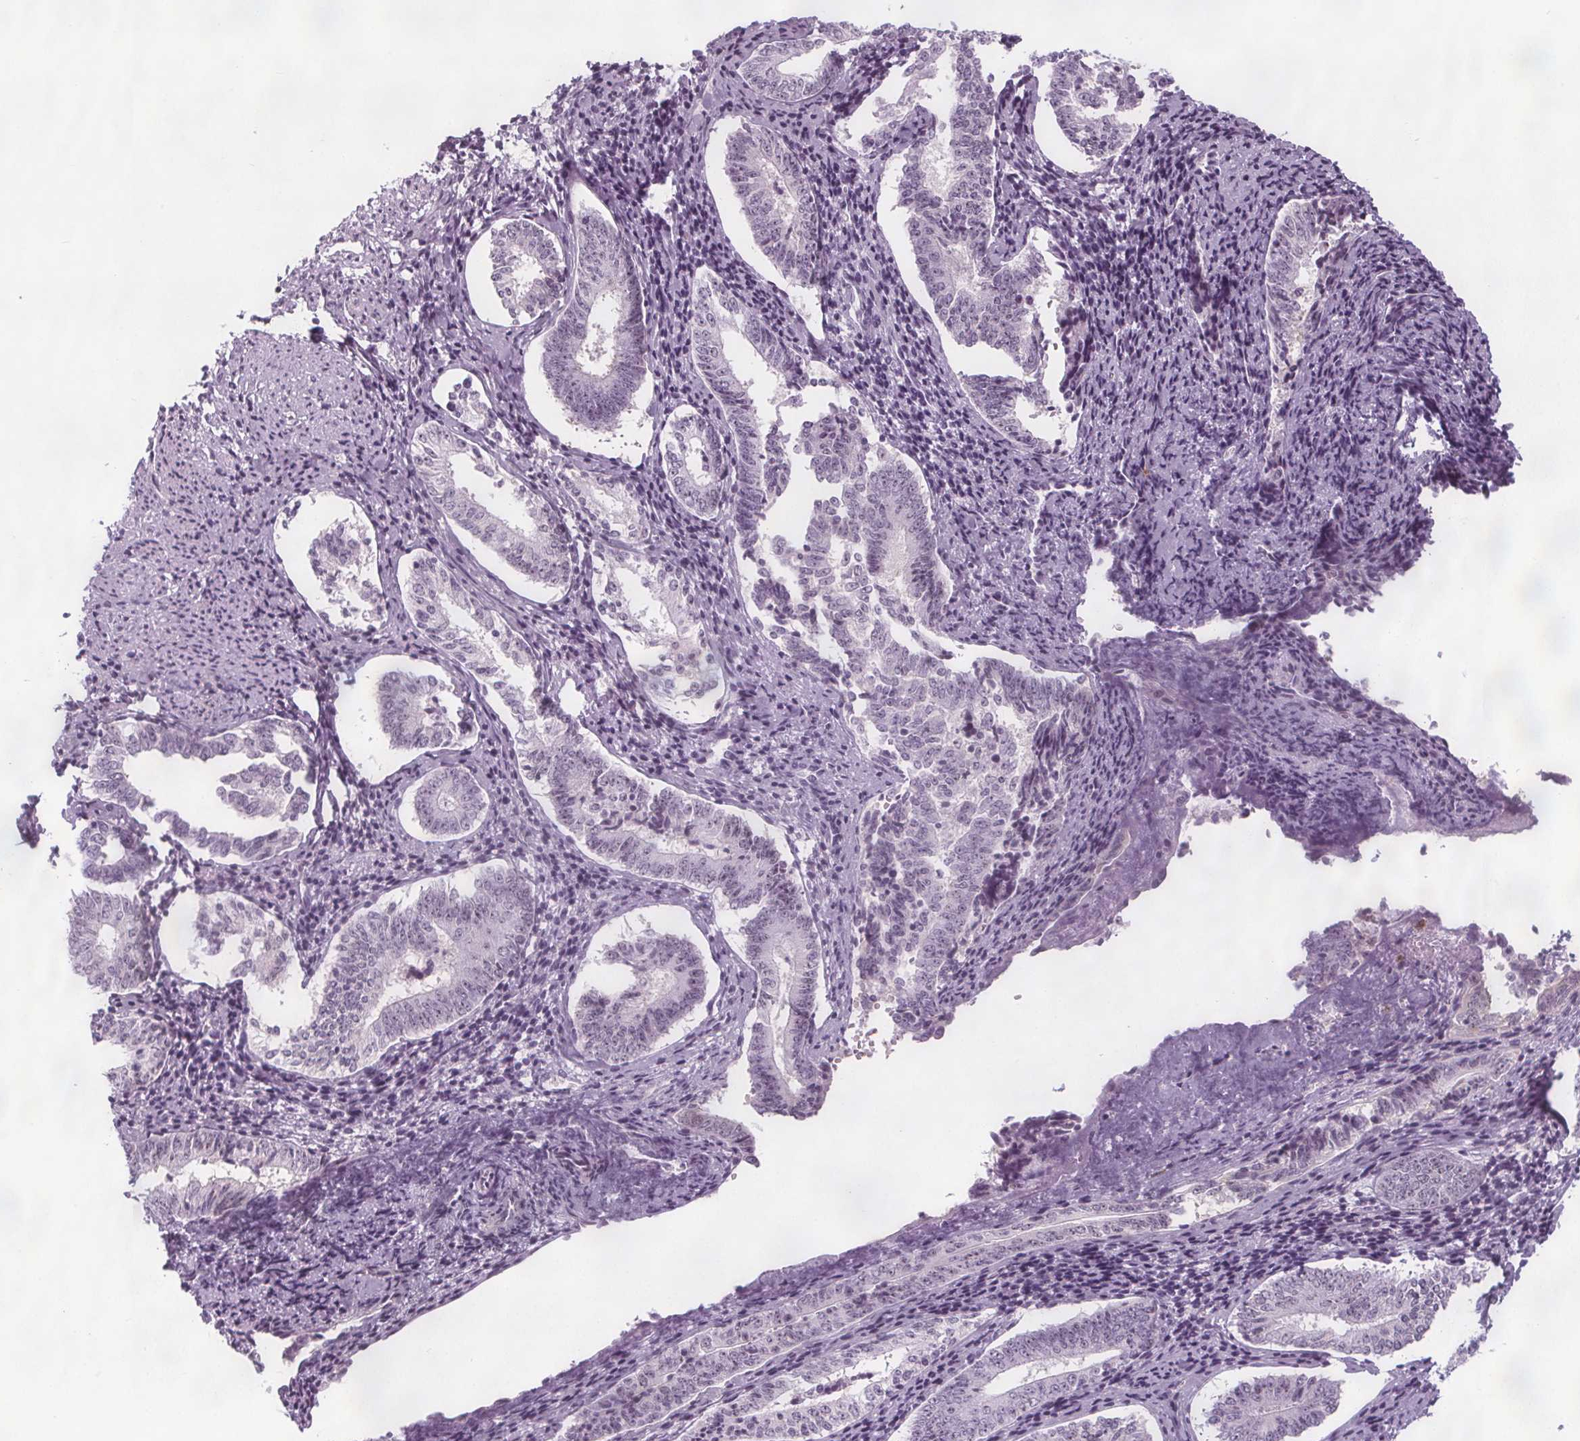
{"staining": {"intensity": "weak", "quantity": "<25%", "location": "nuclear"}, "tissue": "cervical cancer", "cell_type": "Tumor cells", "image_type": "cancer", "snomed": [{"axis": "morphology", "description": "Squamous cell carcinoma, NOS"}, {"axis": "topography", "description": "Cervix"}], "caption": "Immunohistochemistry (IHC) histopathology image of neoplastic tissue: cervical squamous cell carcinoma stained with DAB shows no significant protein expression in tumor cells. (IHC, brightfield microscopy, high magnification).", "gene": "NOLC1", "patient": {"sex": "female", "age": 59}}